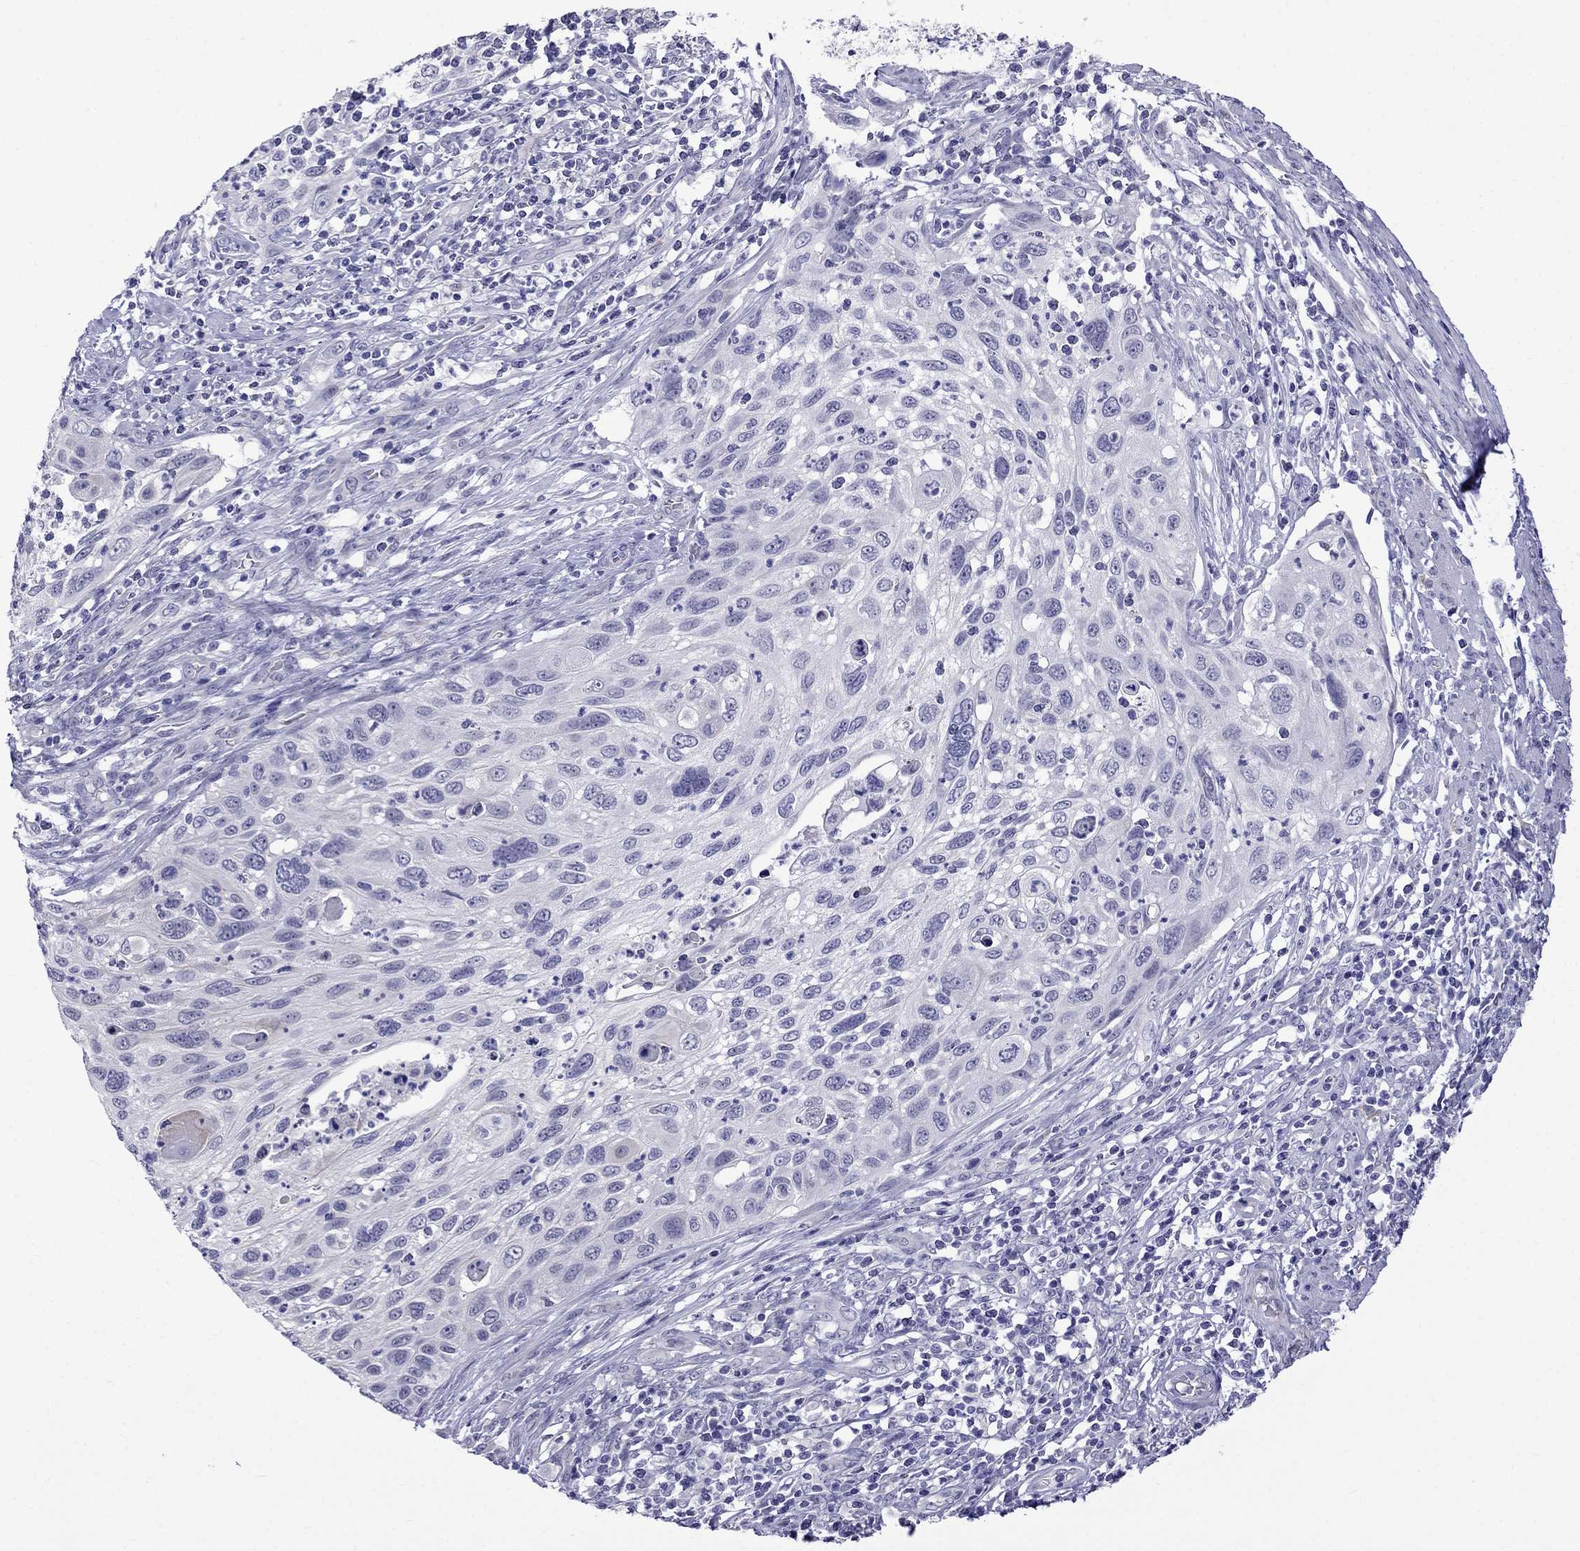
{"staining": {"intensity": "negative", "quantity": "none", "location": "none"}, "tissue": "cervical cancer", "cell_type": "Tumor cells", "image_type": "cancer", "snomed": [{"axis": "morphology", "description": "Squamous cell carcinoma, NOS"}, {"axis": "topography", "description": "Cervix"}], "caption": "A high-resolution photomicrograph shows IHC staining of squamous cell carcinoma (cervical), which exhibits no significant positivity in tumor cells.", "gene": "MGP", "patient": {"sex": "female", "age": 70}}